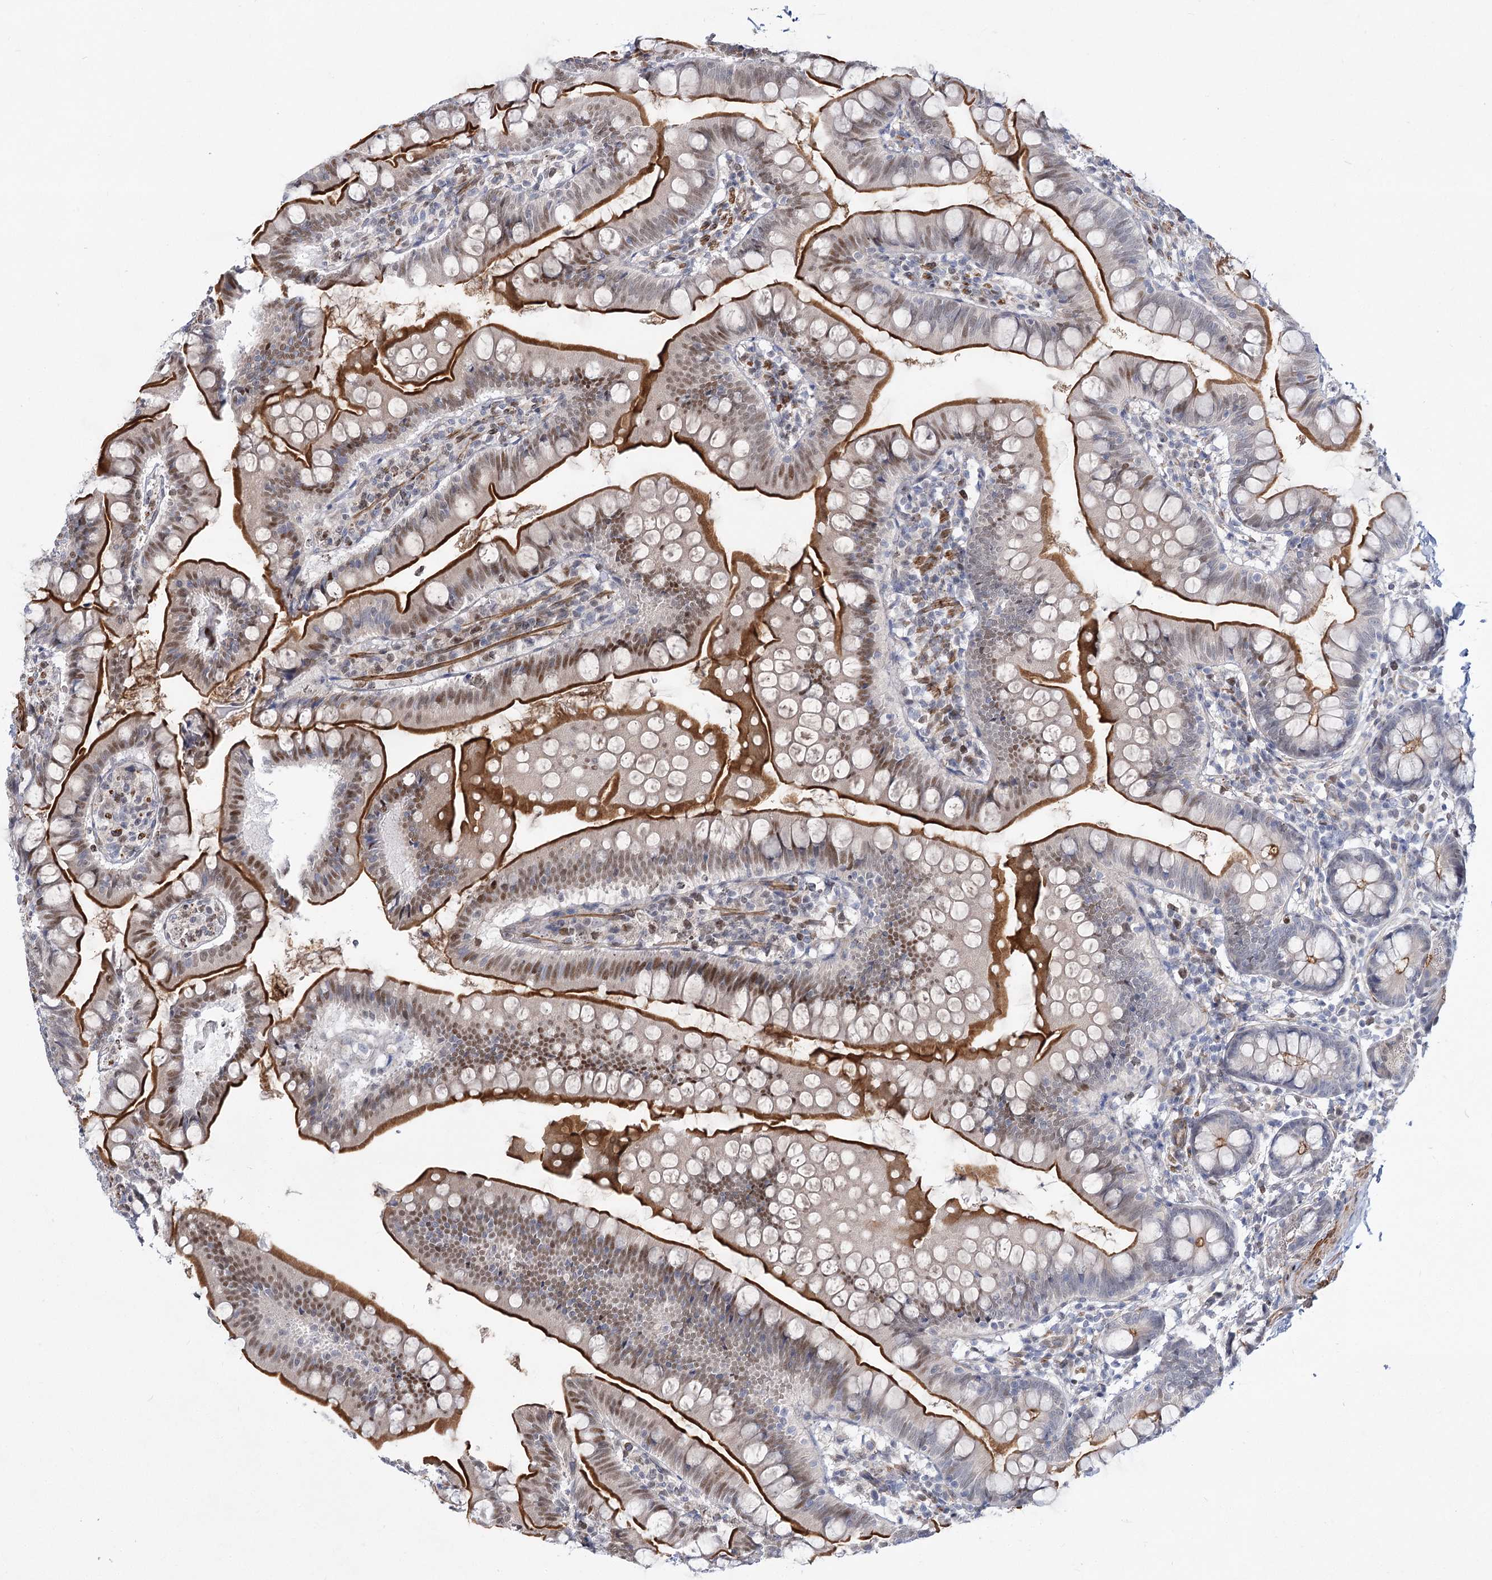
{"staining": {"intensity": "strong", "quantity": "25%-75%", "location": "cytoplasmic/membranous,nuclear"}, "tissue": "small intestine", "cell_type": "Glandular cells", "image_type": "normal", "snomed": [{"axis": "morphology", "description": "Normal tissue, NOS"}, {"axis": "topography", "description": "Small intestine"}], "caption": "An image showing strong cytoplasmic/membranous,nuclear staining in approximately 25%-75% of glandular cells in benign small intestine, as visualized by brown immunohistochemical staining.", "gene": "ARSI", "patient": {"sex": "male", "age": 7}}